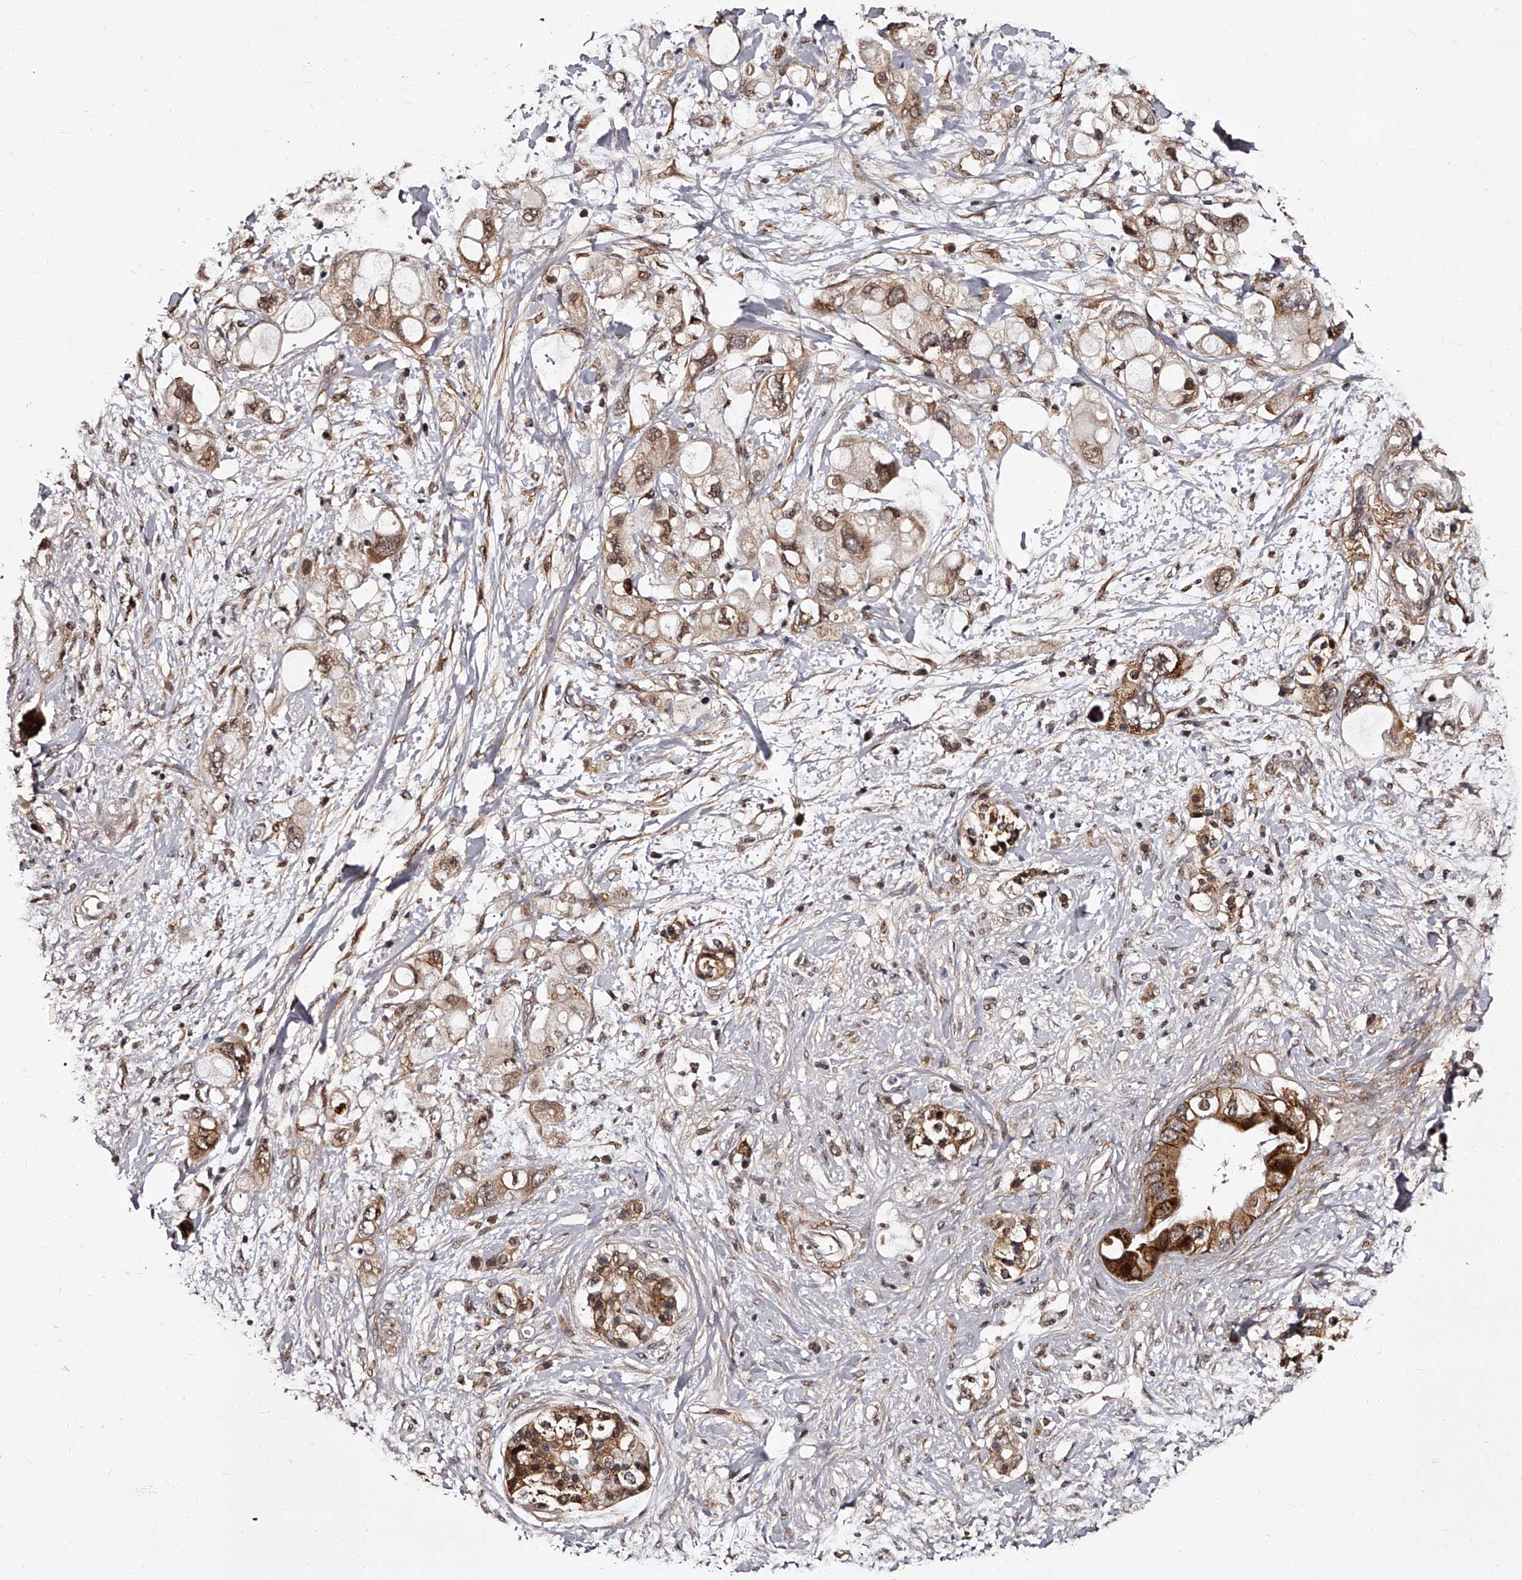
{"staining": {"intensity": "moderate", "quantity": ">75%", "location": "cytoplasmic/membranous,nuclear"}, "tissue": "pancreatic cancer", "cell_type": "Tumor cells", "image_type": "cancer", "snomed": [{"axis": "morphology", "description": "Adenocarcinoma, NOS"}, {"axis": "topography", "description": "Pancreas"}], "caption": "Brown immunohistochemical staining in pancreatic cancer exhibits moderate cytoplasmic/membranous and nuclear expression in approximately >75% of tumor cells.", "gene": "RSC1A1", "patient": {"sex": "female", "age": 56}}